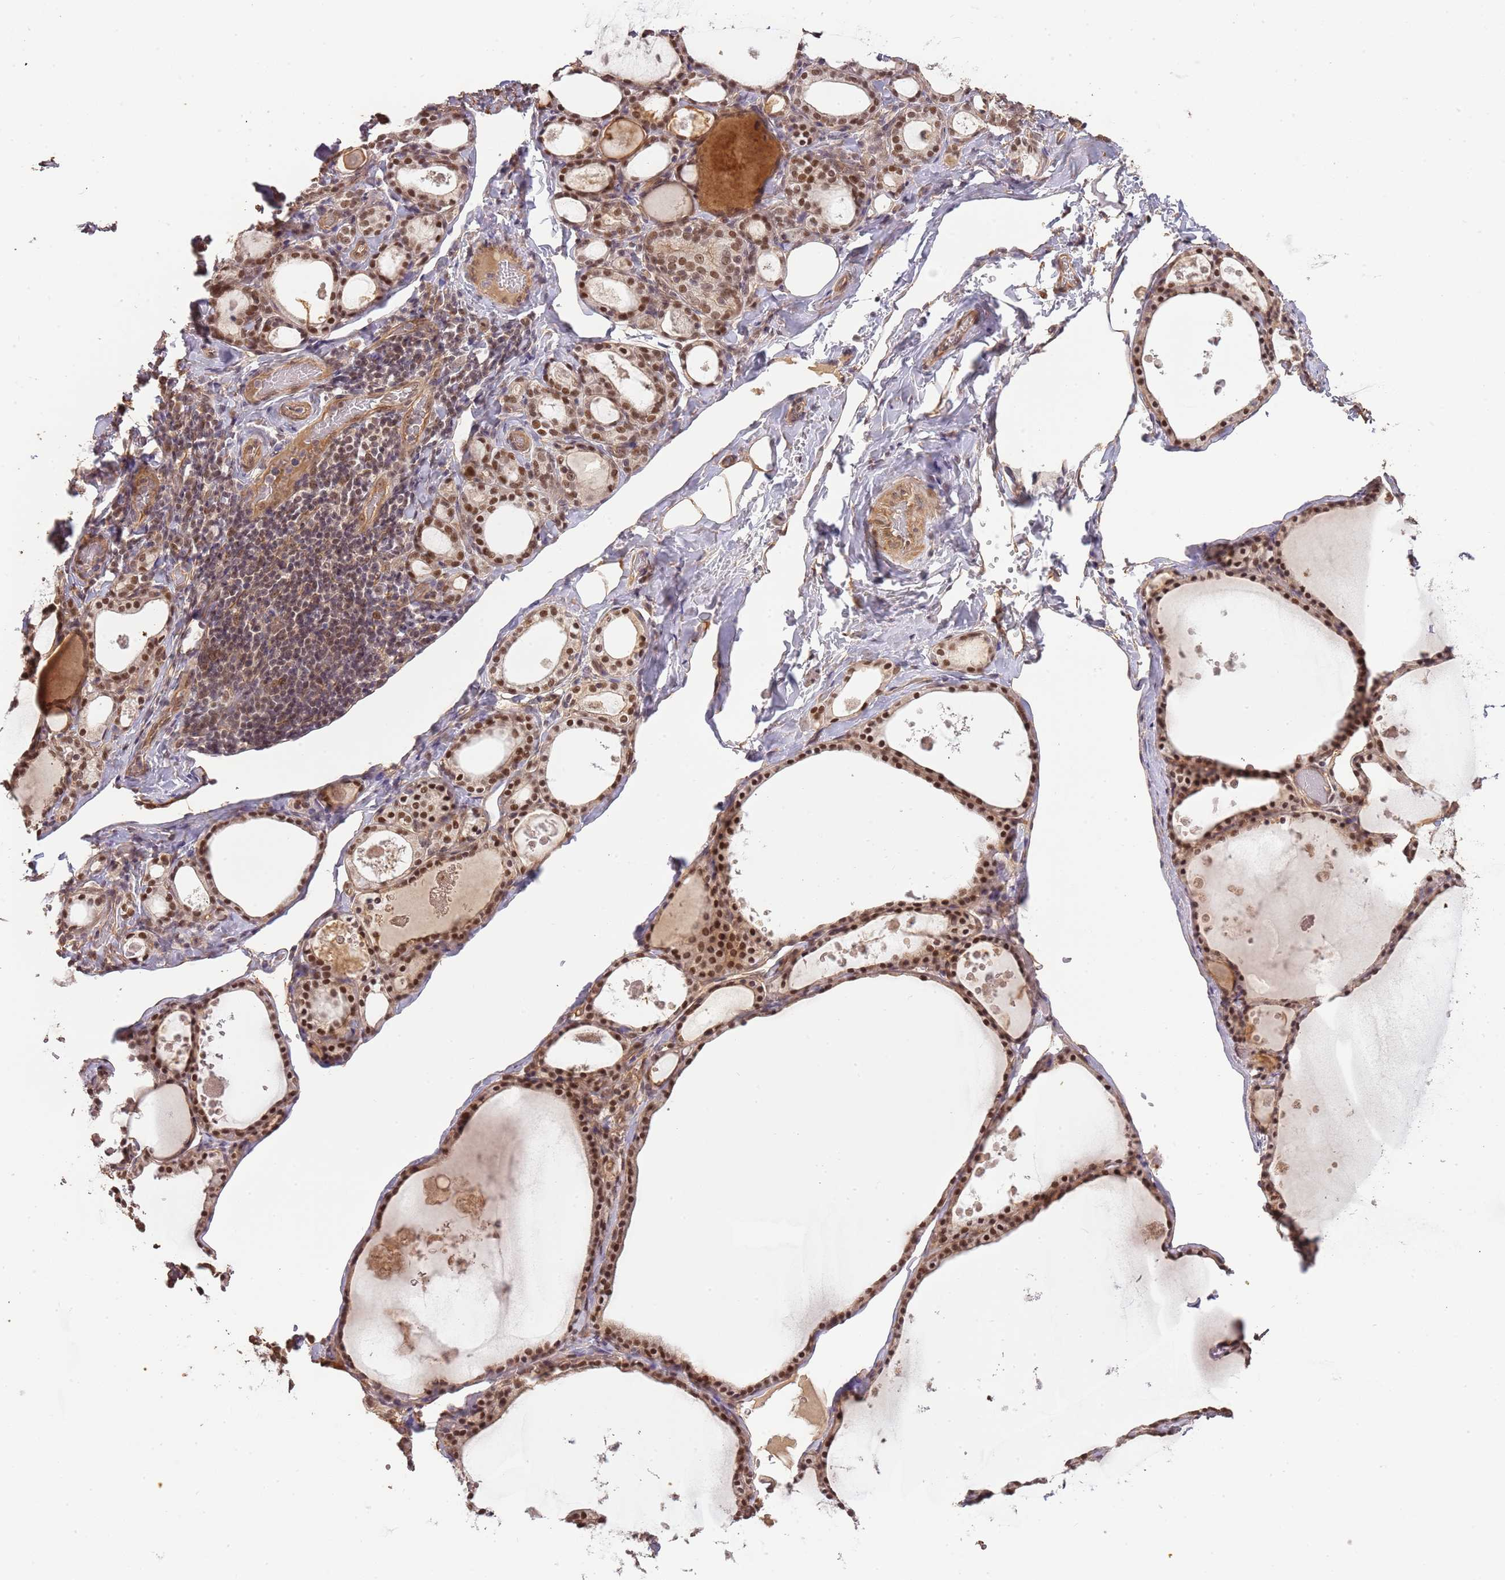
{"staining": {"intensity": "strong", "quantity": ">75%", "location": "cytoplasmic/membranous,nuclear"}, "tissue": "thyroid gland", "cell_type": "Glandular cells", "image_type": "normal", "snomed": [{"axis": "morphology", "description": "Normal tissue, NOS"}, {"axis": "topography", "description": "Thyroid gland"}], "caption": "A high amount of strong cytoplasmic/membranous,nuclear positivity is appreciated in approximately >75% of glandular cells in benign thyroid gland. (DAB (3,3'-diaminobenzidine) = brown stain, brightfield microscopy at high magnification).", "gene": "SURF2", "patient": {"sex": "male", "age": 56}}